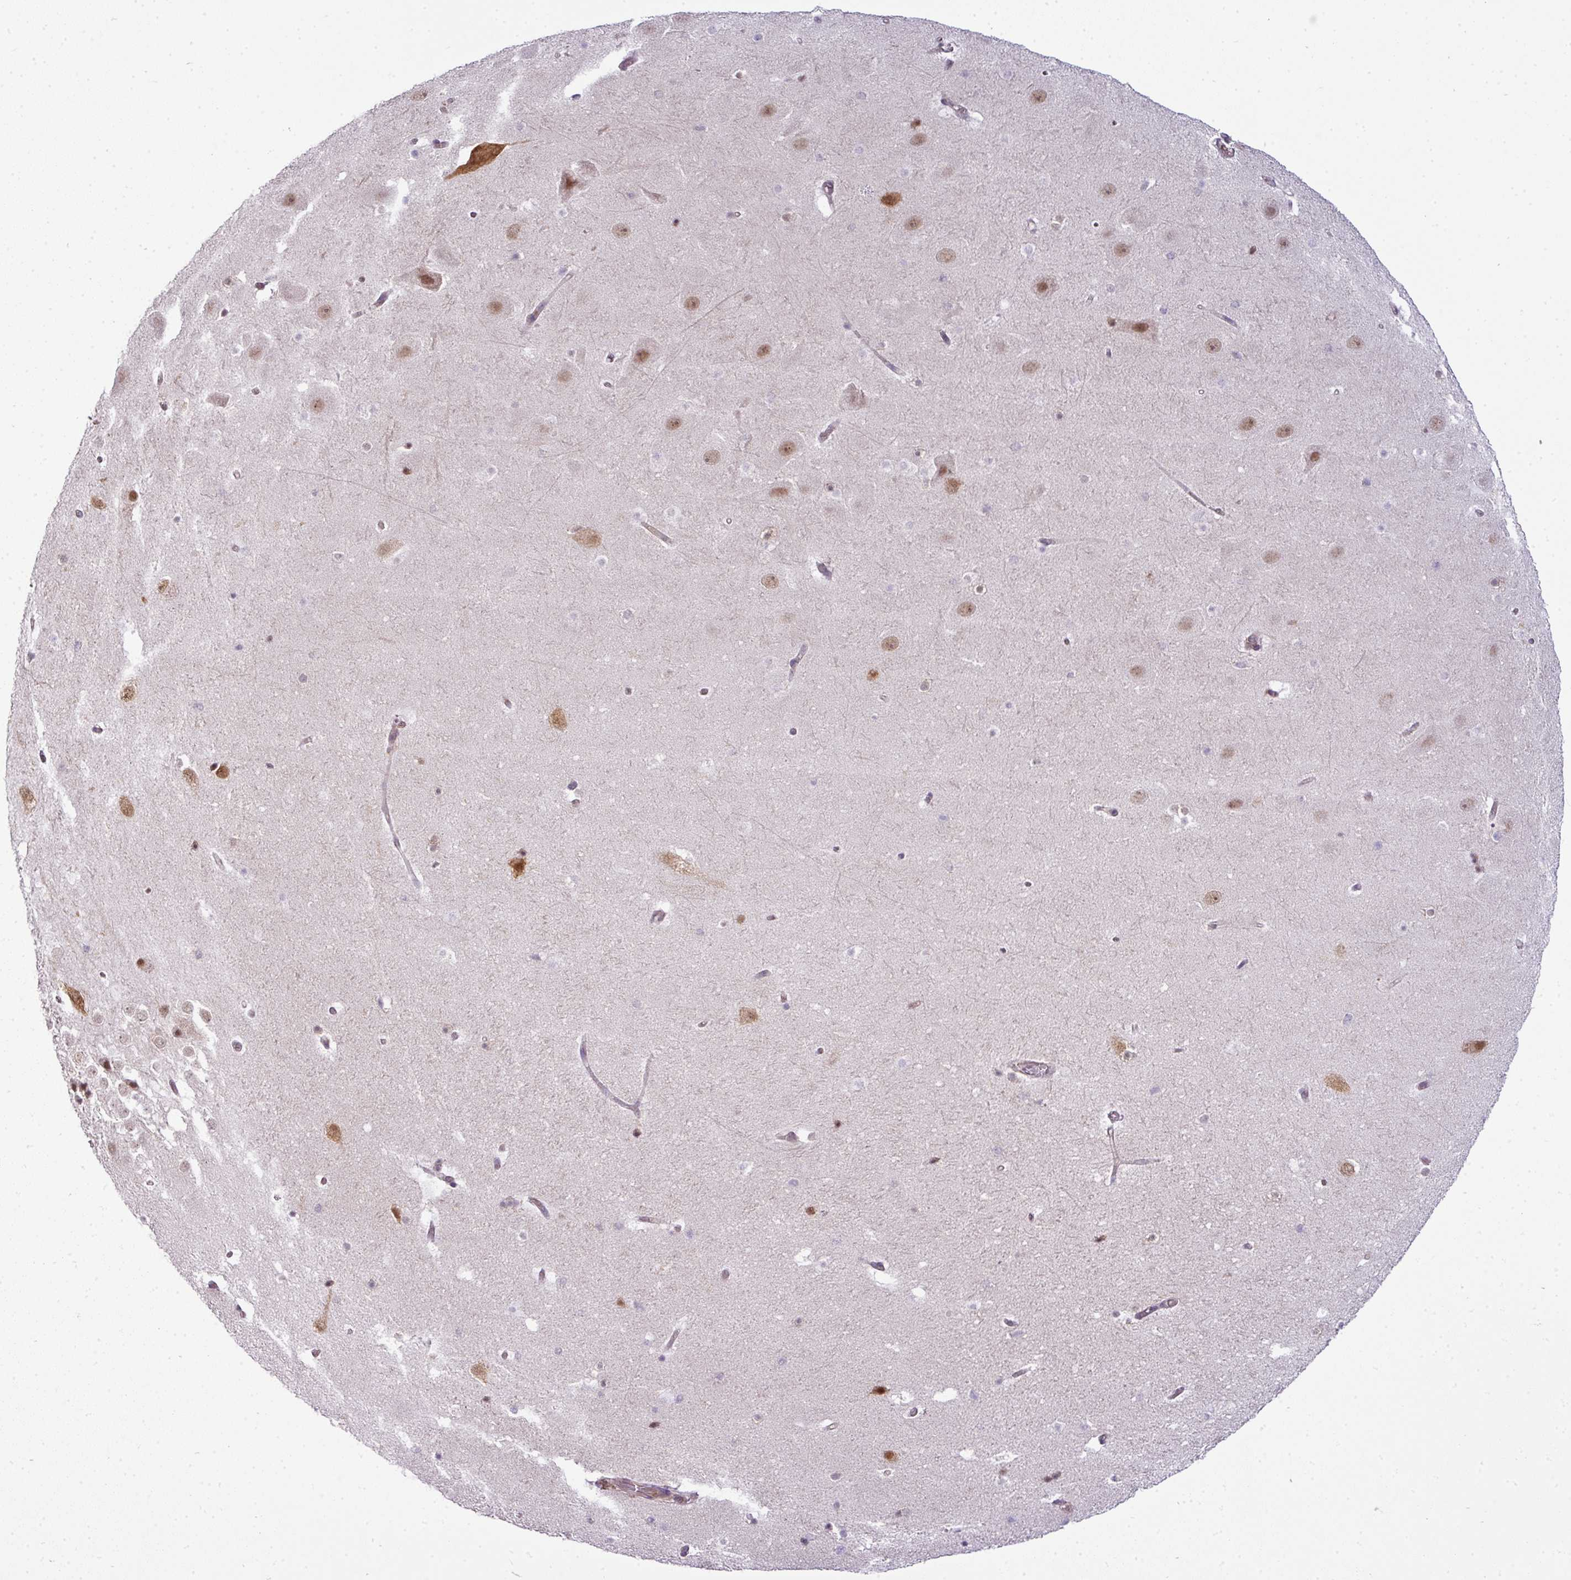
{"staining": {"intensity": "negative", "quantity": "none", "location": "none"}, "tissue": "hippocampus", "cell_type": "Glial cells", "image_type": "normal", "snomed": [{"axis": "morphology", "description": "Normal tissue, NOS"}, {"axis": "topography", "description": "Hippocampus"}], "caption": "Immunohistochemistry (IHC) of benign hippocampus displays no expression in glial cells.", "gene": "RBM14", "patient": {"sex": "male", "age": 37}}